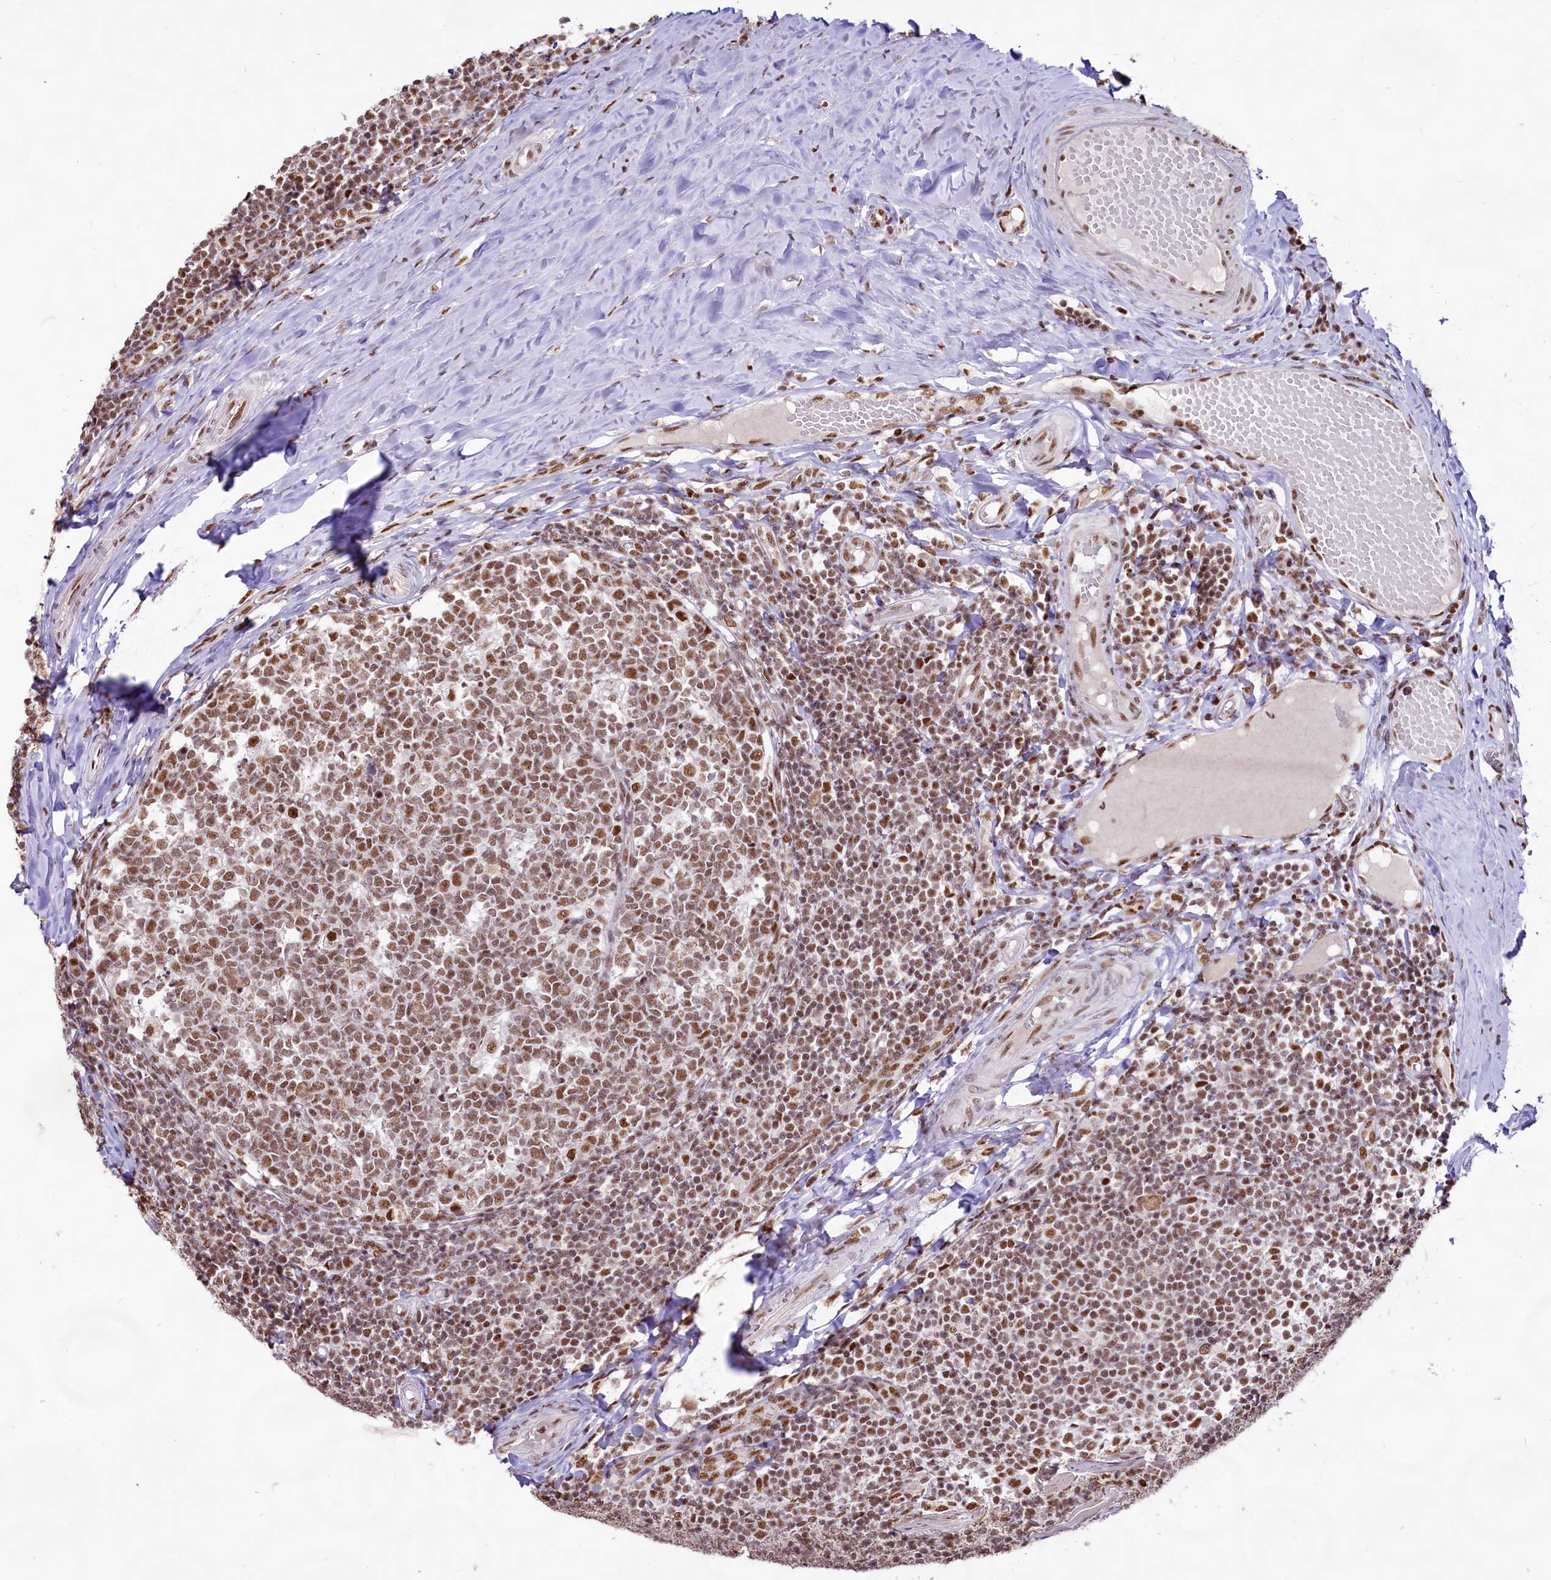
{"staining": {"intensity": "moderate", "quantity": ">75%", "location": "nuclear"}, "tissue": "tonsil", "cell_type": "Germinal center cells", "image_type": "normal", "snomed": [{"axis": "morphology", "description": "Normal tissue, NOS"}, {"axis": "topography", "description": "Tonsil"}], "caption": "This image exhibits immunohistochemistry (IHC) staining of benign tonsil, with medium moderate nuclear positivity in approximately >75% of germinal center cells.", "gene": "HIRA", "patient": {"sex": "female", "age": 19}}